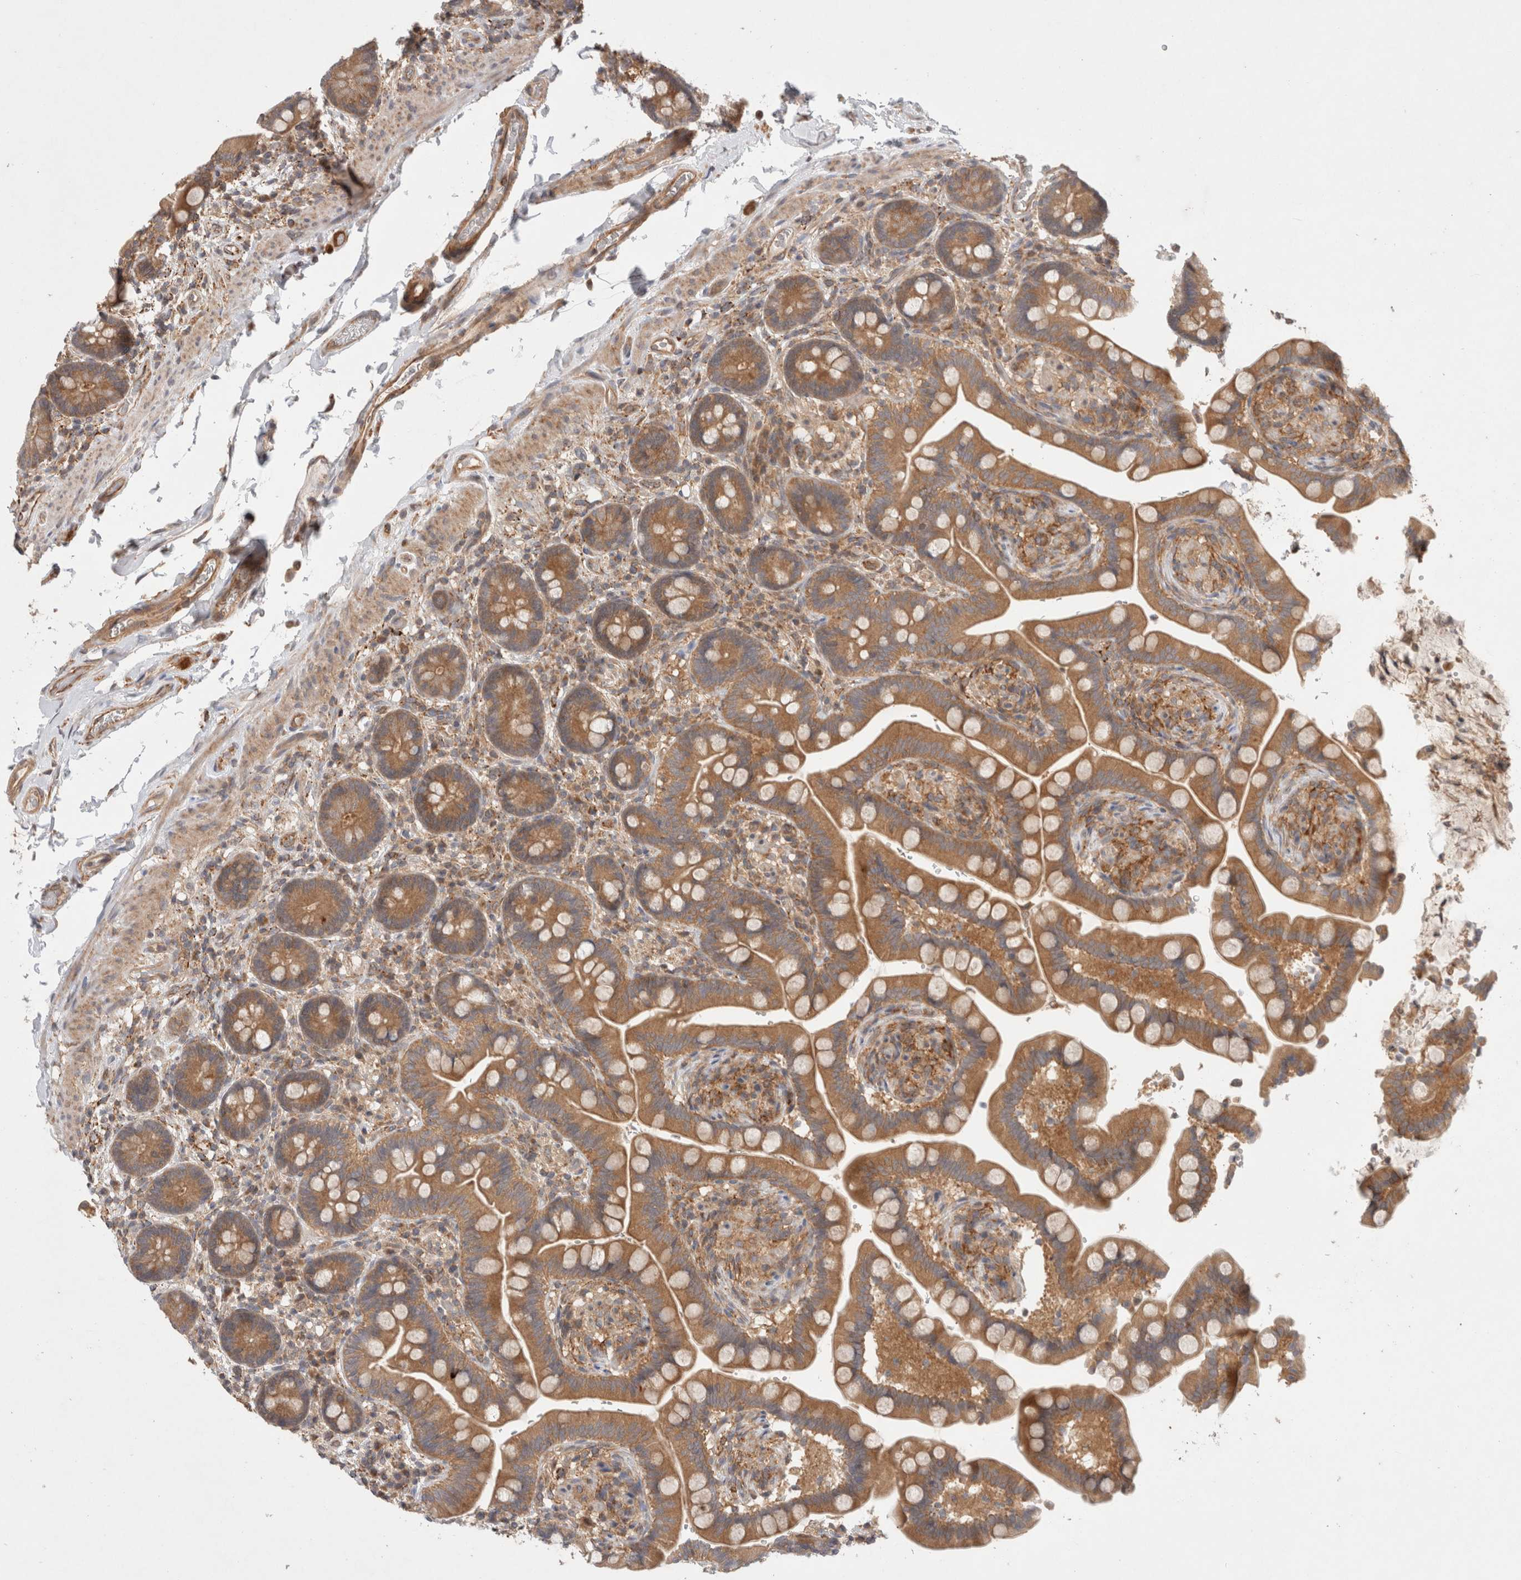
{"staining": {"intensity": "moderate", "quantity": ">75%", "location": "cytoplasmic/membranous"}, "tissue": "colon", "cell_type": "Endothelial cells", "image_type": "normal", "snomed": [{"axis": "morphology", "description": "Normal tissue, NOS"}, {"axis": "topography", "description": "Smooth muscle"}, {"axis": "topography", "description": "Colon"}], "caption": "Immunohistochemistry of benign human colon shows medium levels of moderate cytoplasmic/membranous positivity in approximately >75% of endothelial cells.", "gene": "HROB", "patient": {"sex": "male", "age": 73}}